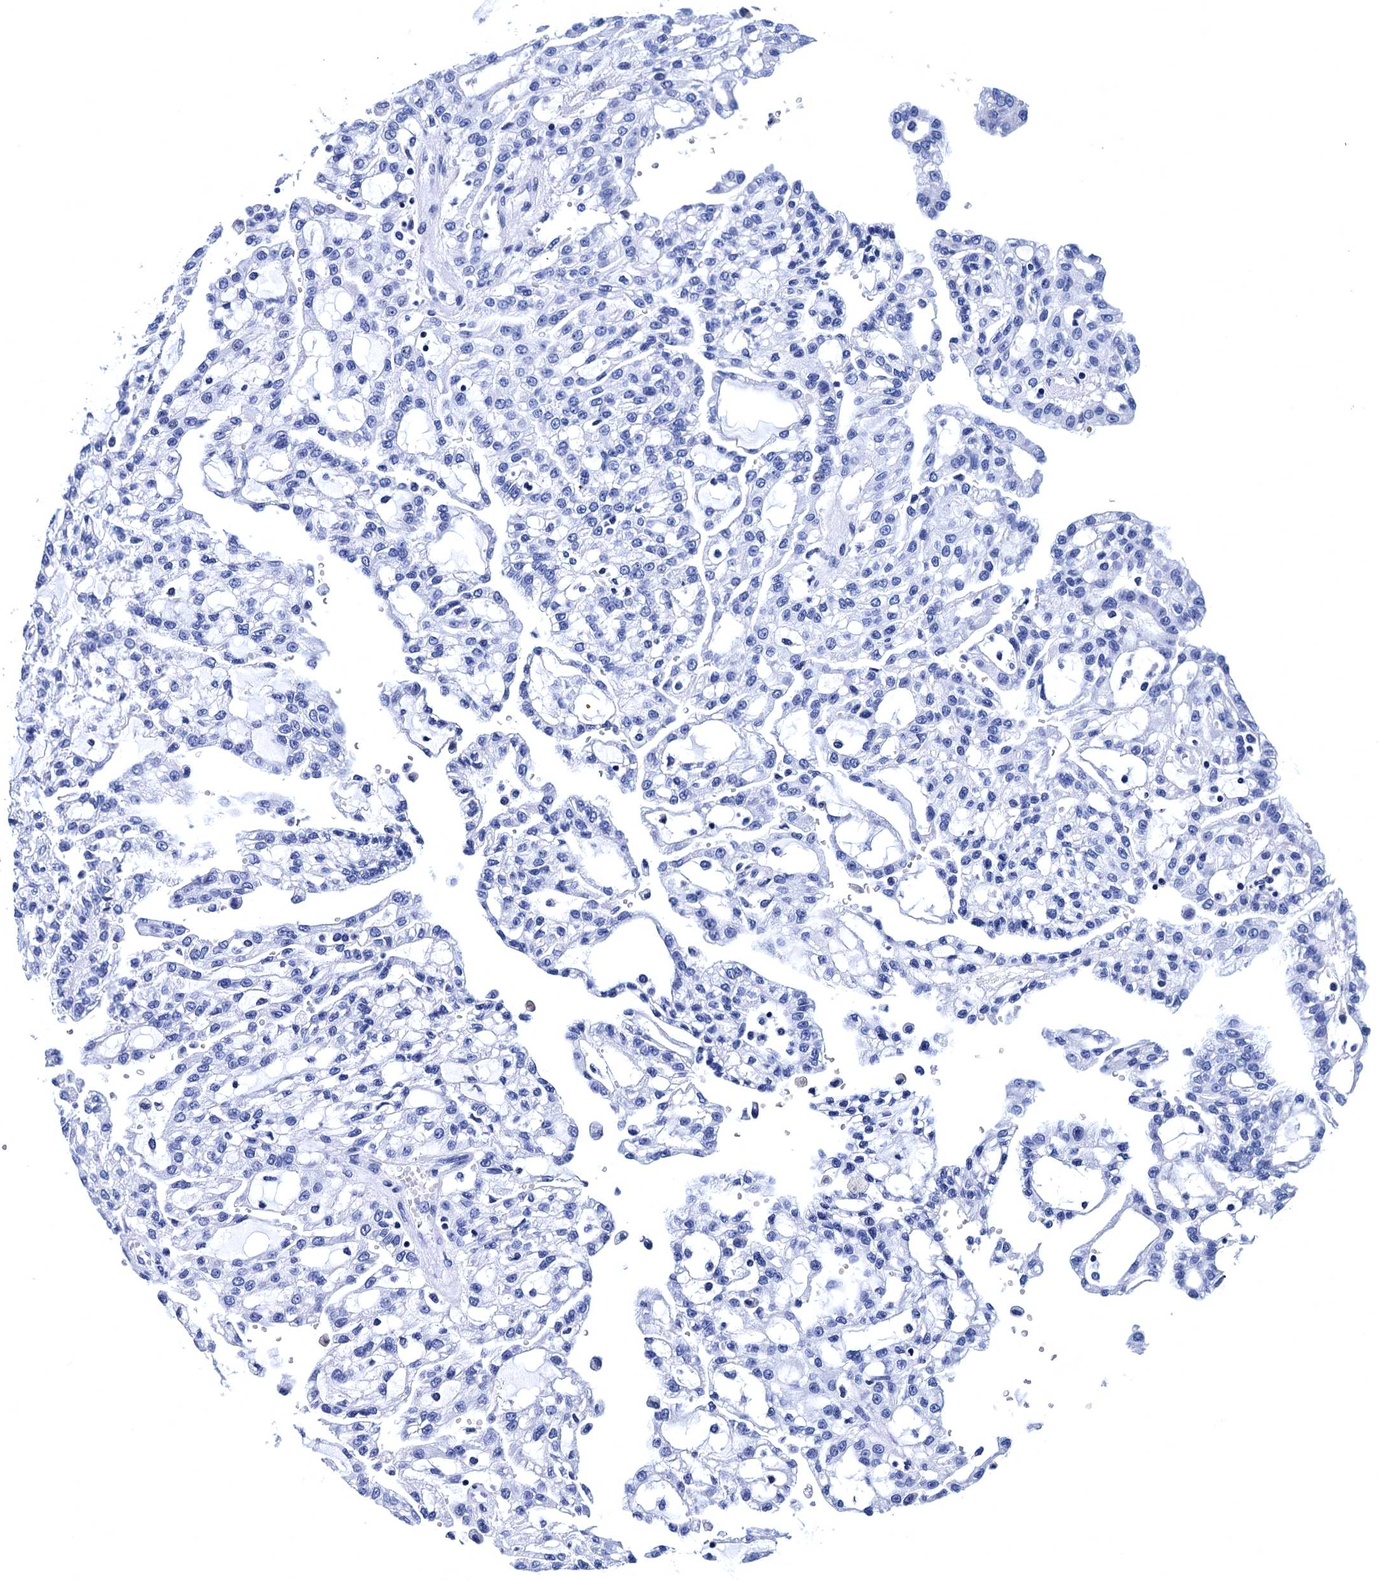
{"staining": {"intensity": "negative", "quantity": "none", "location": "none"}, "tissue": "renal cancer", "cell_type": "Tumor cells", "image_type": "cancer", "snomed": [{"axis": "morphology", "description": "Adenocarcinoma, NOS"}, {"axis": "topography", "description": "Kidney"}], "caption": "This is an IHC micrograph of human renal cancer (adenocarcinoma). There is no staining in tumor cells.", "gene": "MYBPC3", "patient": {"sex": "male", "age": 63}}